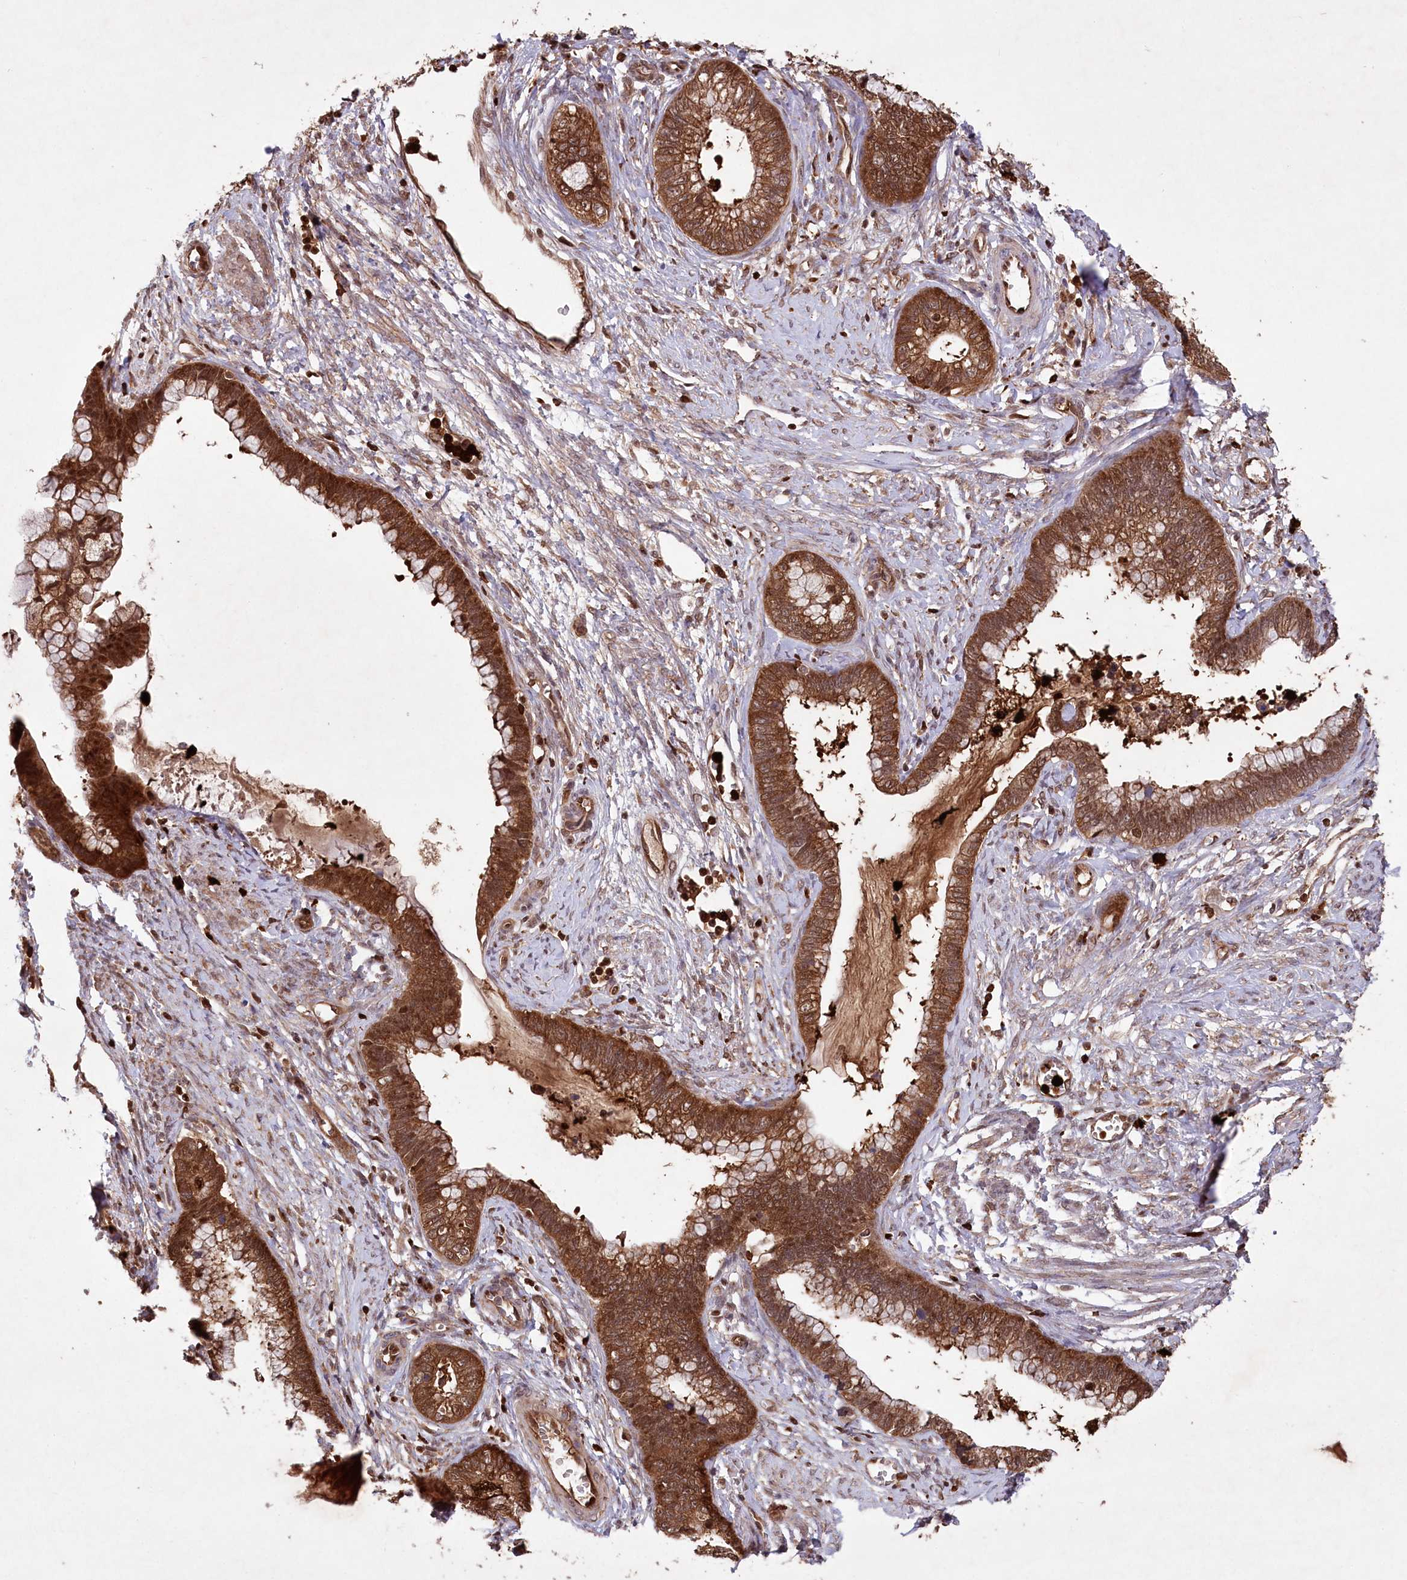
{"staining": {"intensity": "strong", "quantity": ">75%", "location": "cytoplasmic/membranous"}, "tissue": "cervical cancer", "cell_type": "Tumor cells", "image_type": "cancer", "snomed": [{"axis": "morphology", "description": "Adenocarcinoma, NOS"}, {"axis": "topography", "description": "Cervix"}], "caption": "Immunohistochemistry photomicrograph of neoplastic tissue: human cervical cancer (adenocarcinoma) stained using immunohistochemistry reveals high levels of strong protein expression localized specifically in the cytoplasmic/membranous of tumor cells, appearing as a cytoplasmic/membranous brown color.", "gene": "LSG1", "patient": {"sex": "female", "age": 44}}